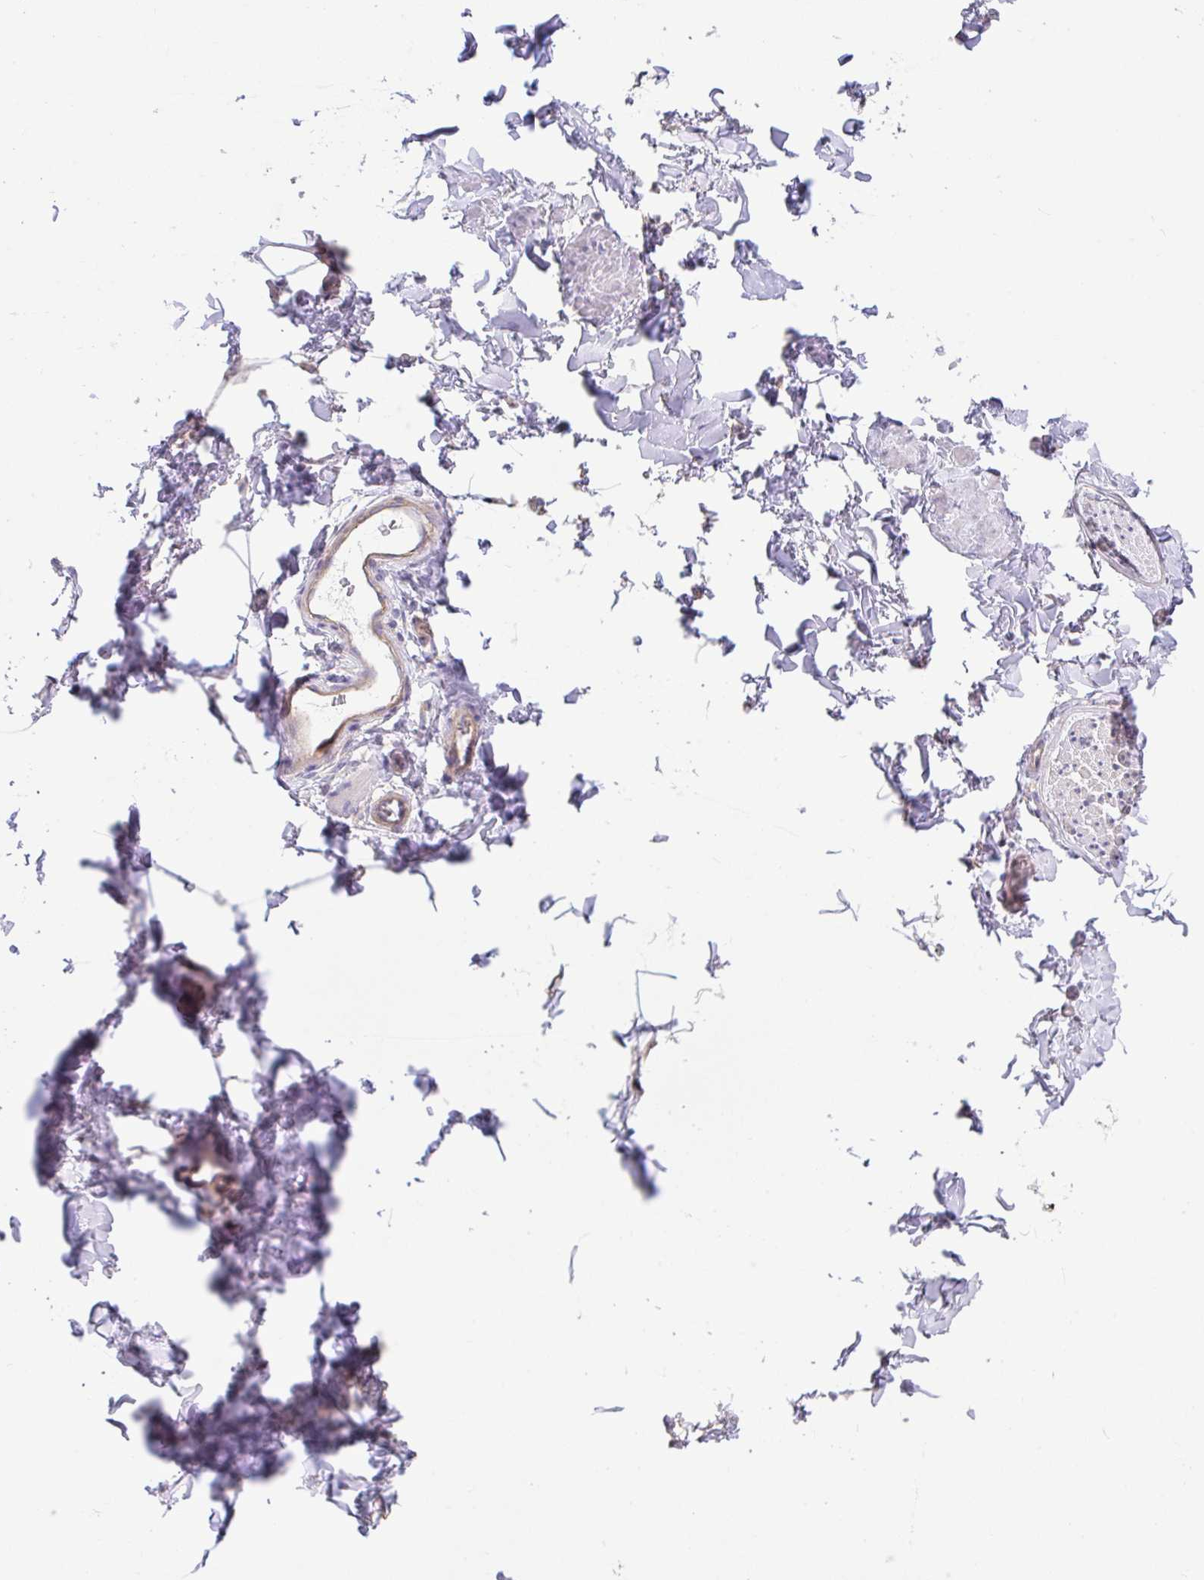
{"staining": {"intensity": "negative", "quantity": "none", "location": "none"}, "tissue": "adipose tissue", "cell_type": "Adipocytes", "image_type": "normal", "snomed": [{"axis": "morphology", "description": "Normal tissue, NOS"}, {"axis": "topography", "description": "Vascular tissue"}, {"axis": "topography", "description": "Peripheral nerve tissue"}], "caption": "There is no significant staining in adipocytes of adipose tissue. (DAB immunohistochemistry (IHC), high magnification).", "gene": "PLCD4", "patient": {"sex": "male", "age": 41}}